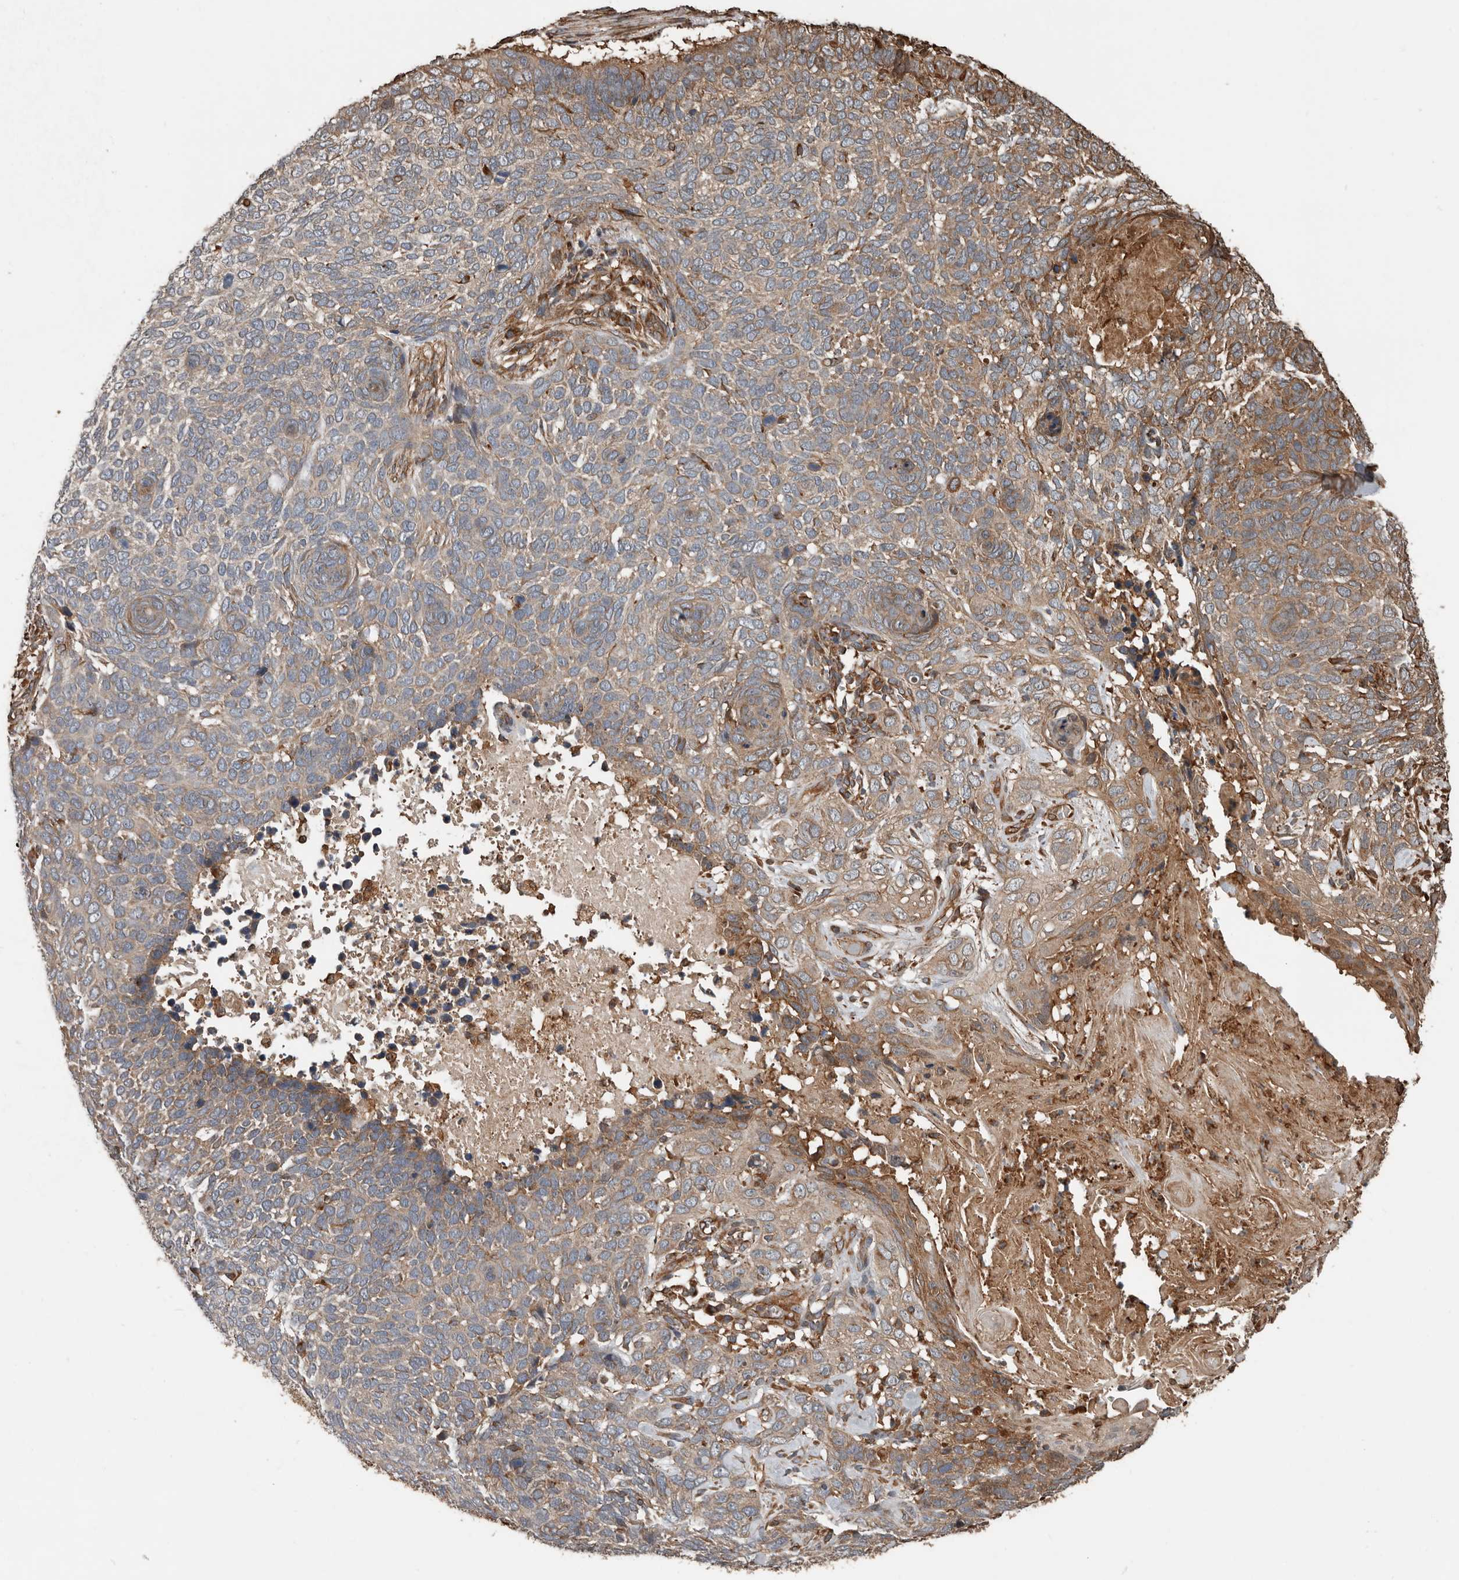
{"staining": {"intensity": "weak", "quantity": ">75%", "location": "cytoplasmic/membranous"}, "tissue": "skin cancer", "cell_type": "Tumor cells", "image_type": "cancer", "snomed": [{"axis": "morphology", "description": "Basal cell carcinoma"}, {"axis": "topography", "description": "Skin"}], "caption": "Protein expression analysis of skin cancer (basal cell carcinoma) demonstrates weak cytoplasmic/membranous expression in approximately >75% of tumor cells.", "gene": "YOD1", "patient": {"sex": "female", "age": 64}}